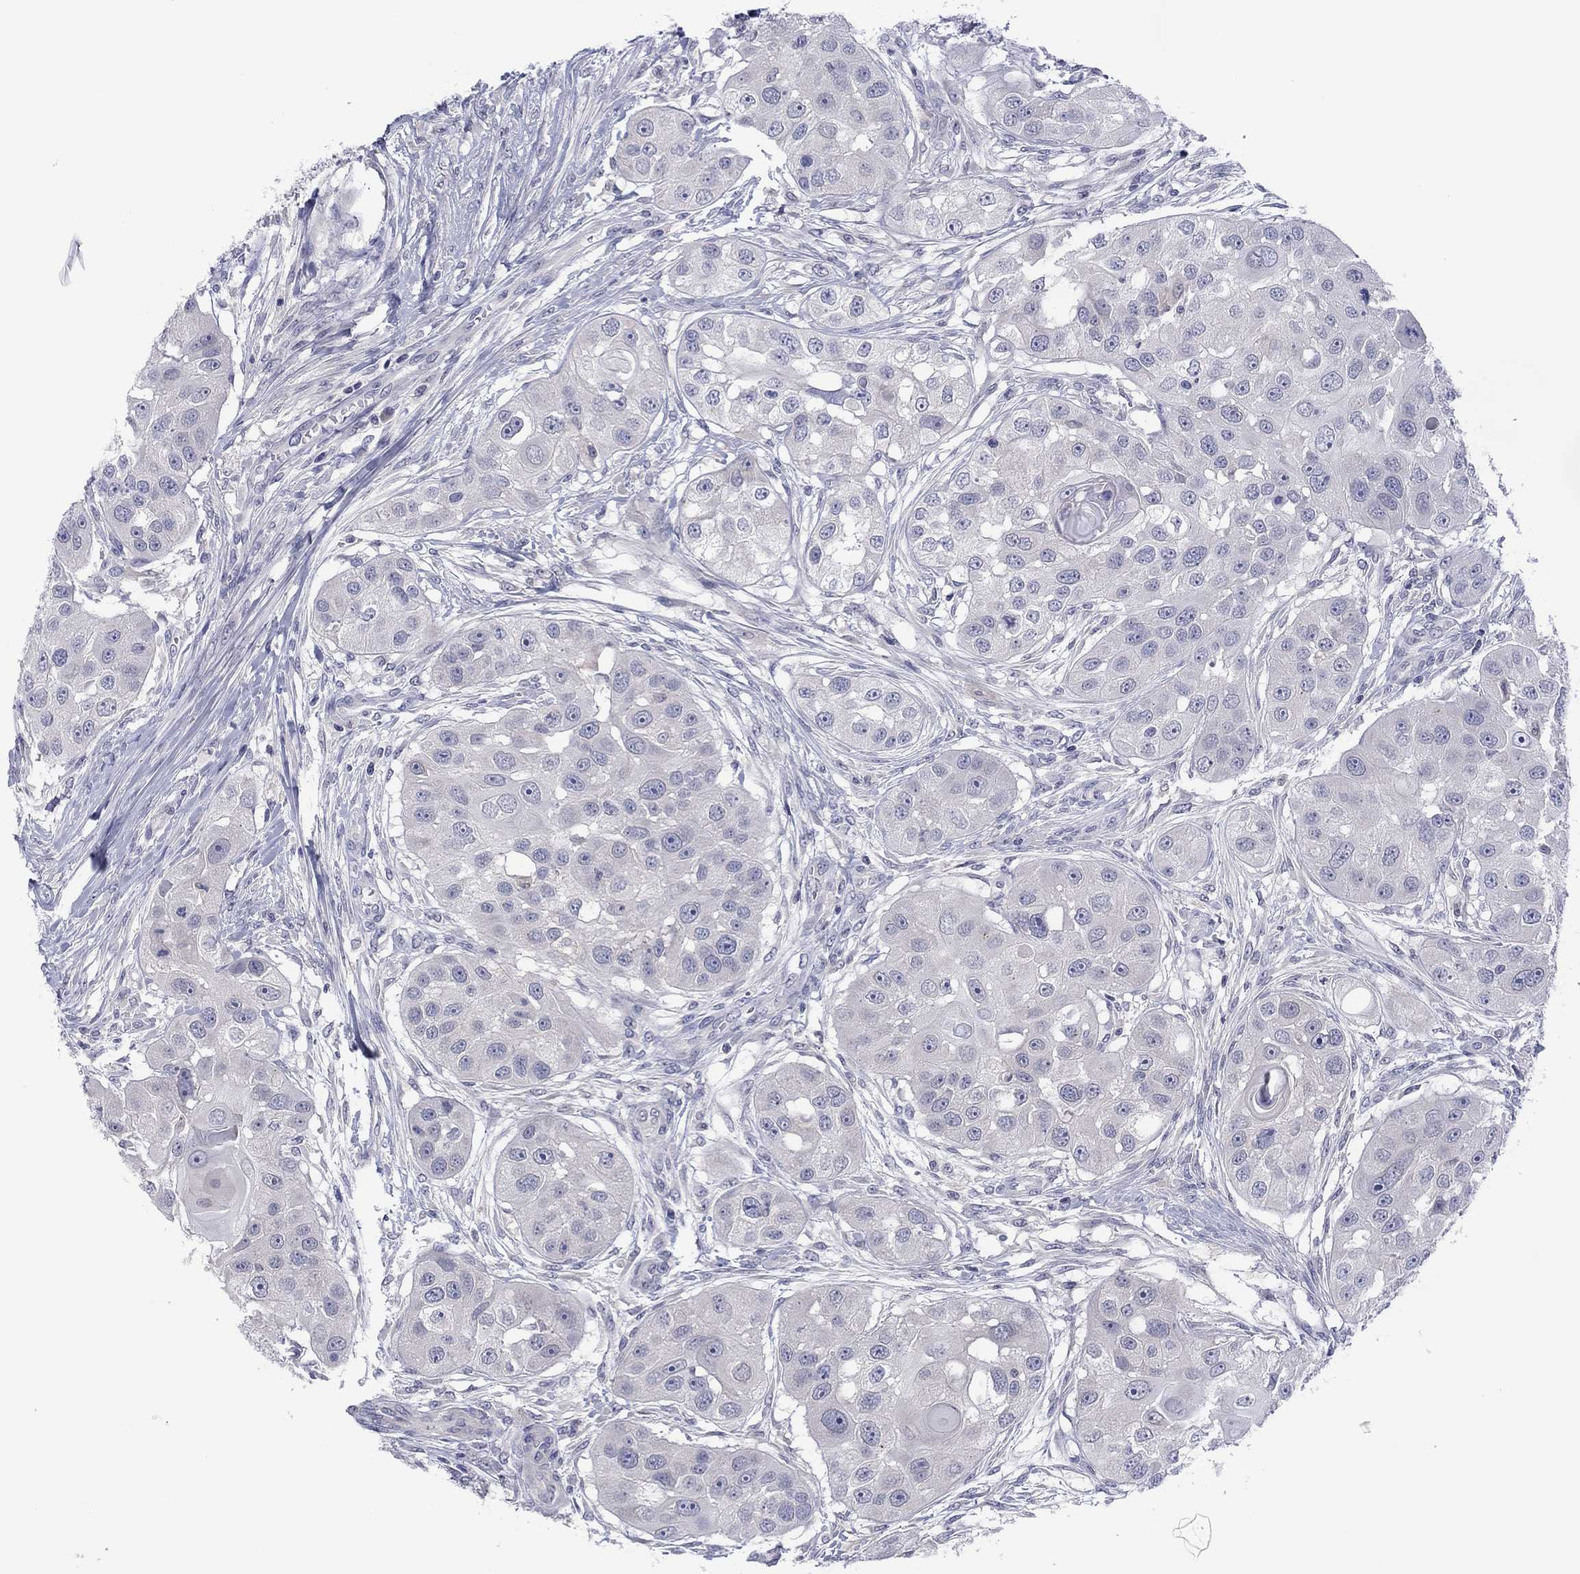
{"staining": {"intensity": "negative", "quantity": "none", "location": "none"}, "tissue": "head and neck cancer", "cell_type": "Tumor cells", "image_type": "cancer", "snomed": [{"axis": "morphology", "description": "Normal tissue, NOS"}, {"axis": "morphology", "description": "Squamous cell carcinoma, NOS"}, {"axis": "topography", "description": "Skeletal muscle"}, {"axis": "topography", "description": "Head-Neck"}], "caption": "A micrograph of human squamous cell carcinoma (head and neck) is negative for staining in tumor cells.", "gene": "CYP2B6", "patient": {"sex": "male", "age": 51}}